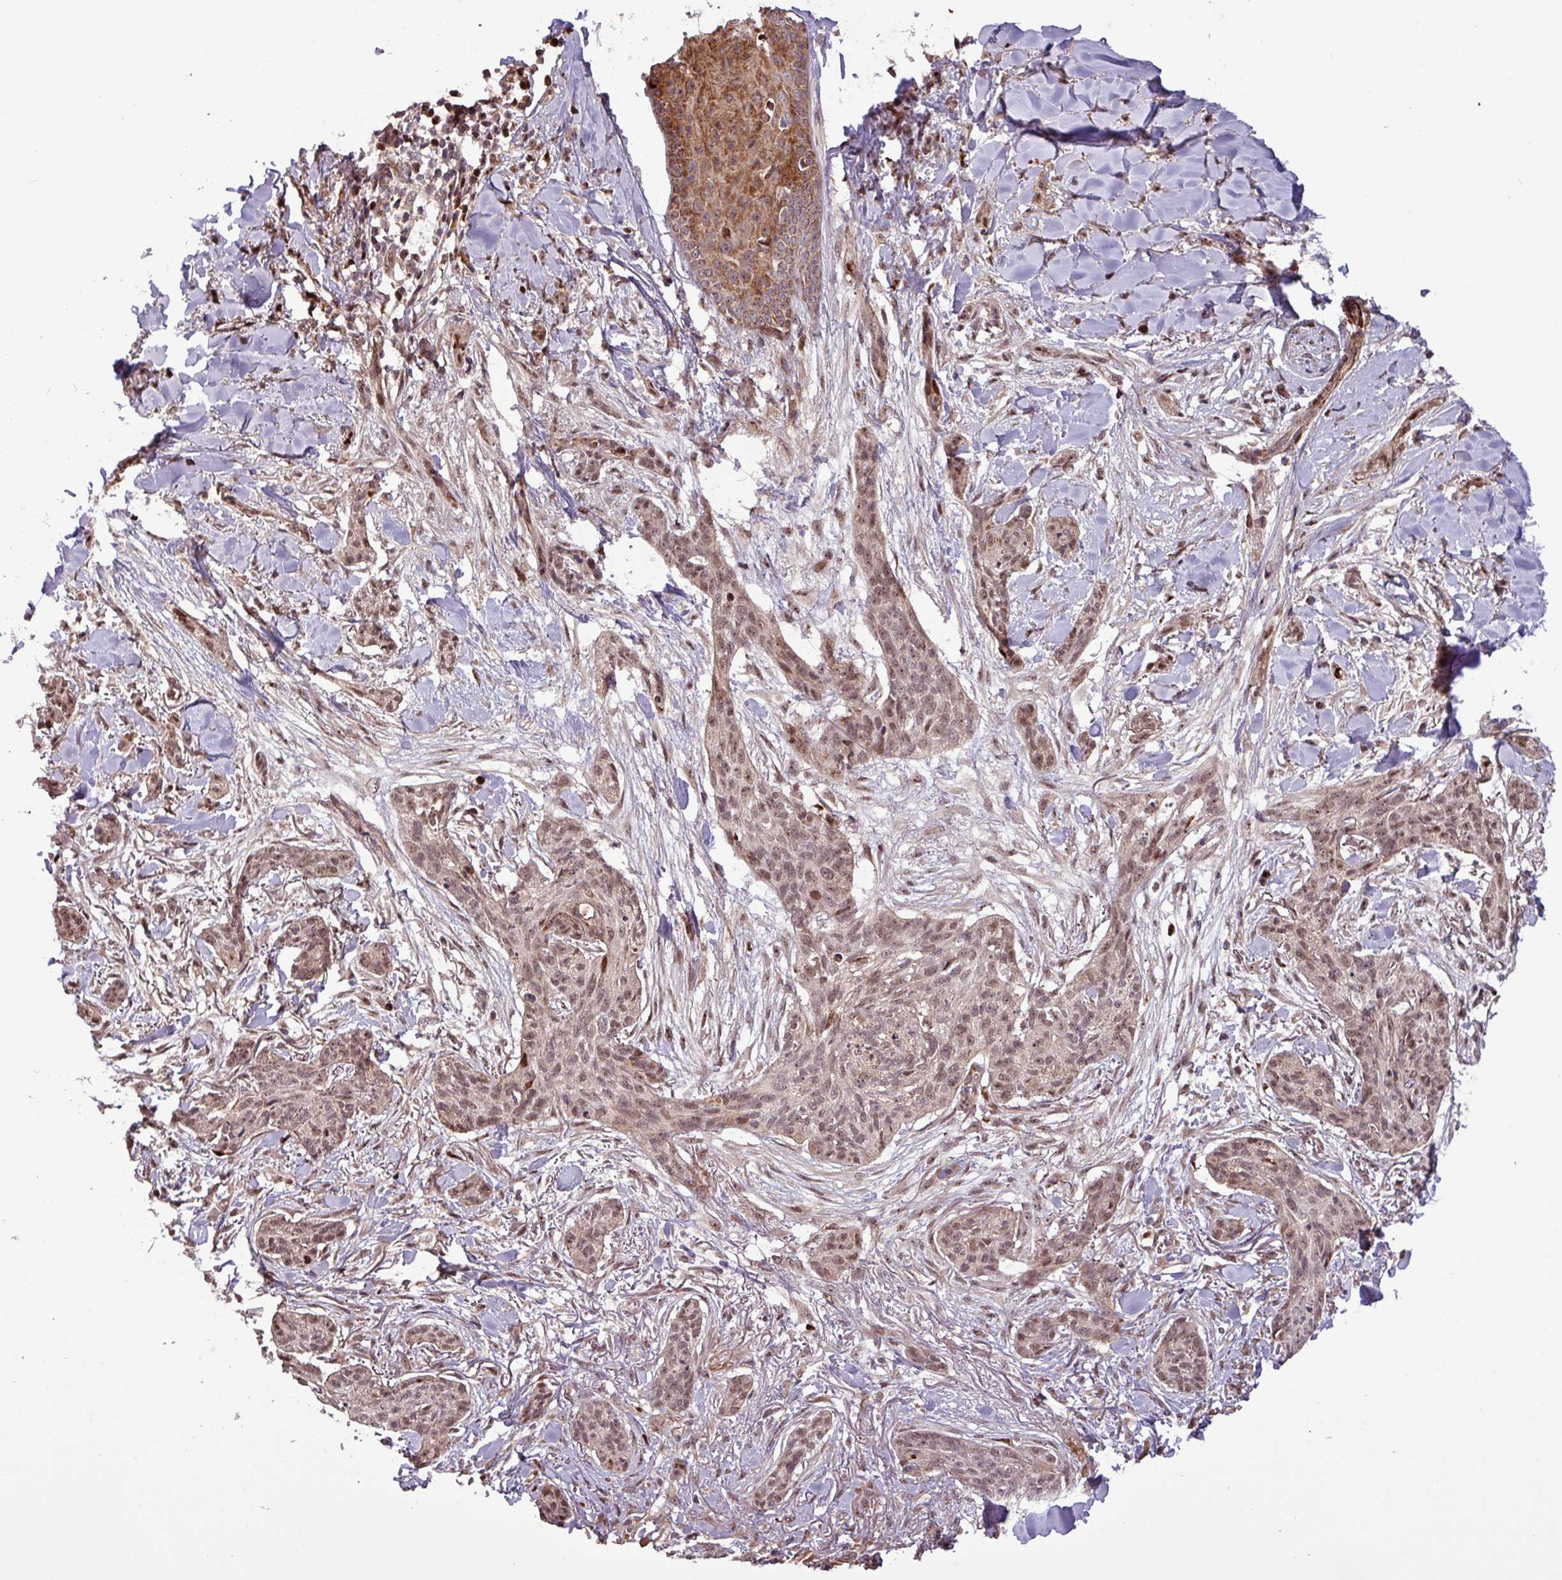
{"staining": {"intensity": "moderate", "quantity": ">75%", "location": "nuclear"}, "tissue": "skin cancer", "cell_type": "Tumor cells", "image_type": "cancer", "snomed": [{"axis": "morphology", "description": "Basal cell carcinoma"}, {"axis": "topography", "description": "Skin"}], "caption": "Approximately >75% of tumor cells in human skin cancer (basal cell carcinoma) demonstrate moderate nuclear protein expression as visualized by brown immunohistochemical staining.", "gene": "SLC22A24", "patient": {"sex": "male", "age": 52}}